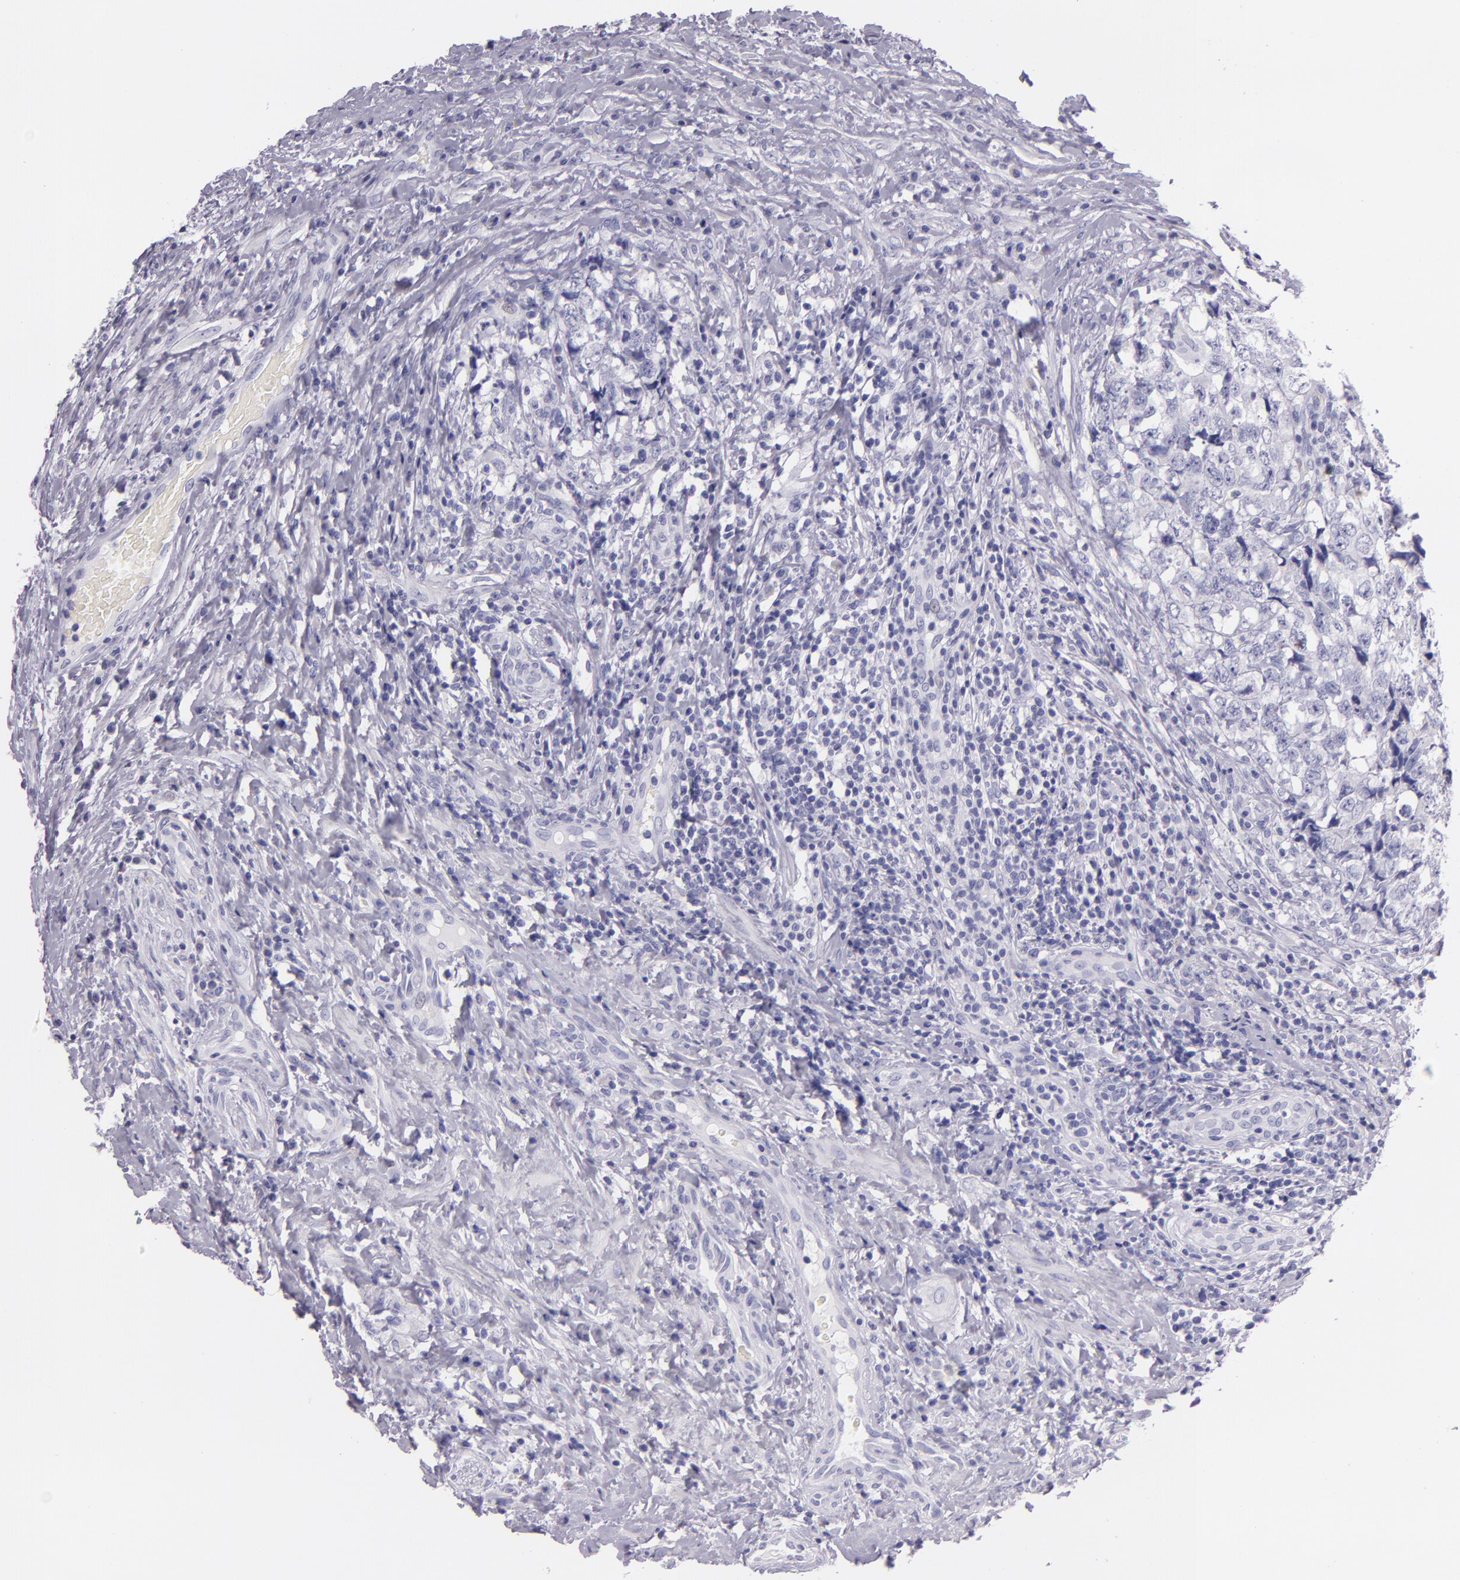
{"staining": {"intensity": "negative", "quantity": "none", "location": "none"}, "tissue": "testis cancer", "cell_type": "Tumor cells", "image_type": "cancer", "snomed": [{"axis": "morphology", "description": "Carcinoma, Embryonal, NOS"}, {"axis": "topography", "description": "Testis"}], "caption": "Immunohistochemistry (IHC) of human testis cancer (embryonal carcinoma) displays no positivity in tumor cells.", "gene": "MUC5AC", "patient": {"sex": "male", "age": 31}}